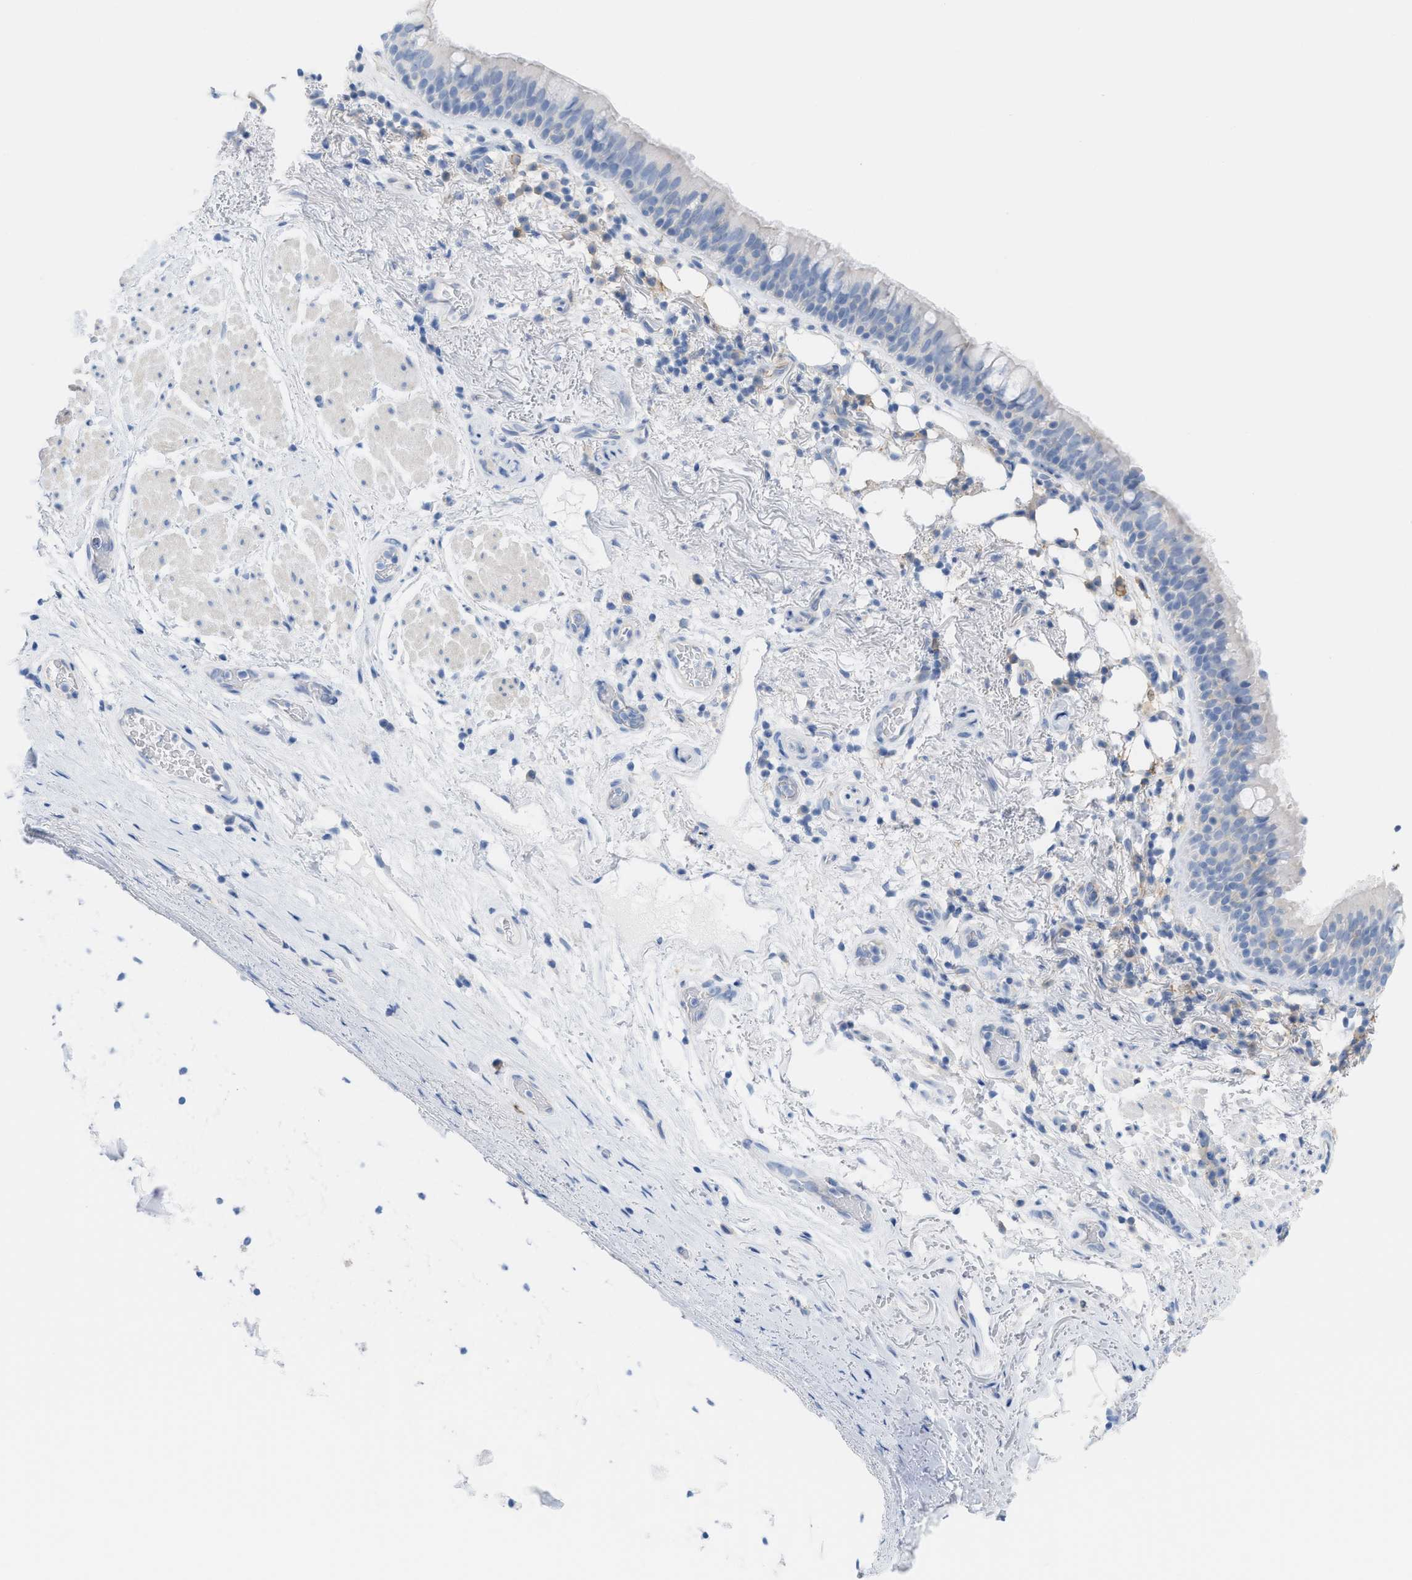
{"staining": {"intensity": "negative", "quantity": "none", "location": "none"}, "tissue": "bronchus", "cell_type": "Respiratory epithelial cells", "image_type": "normal", "snomed": [{"axis": "morphology", "description": "Normal tissue, NOS"}, {"axis": "morphology", "description": "Inflammation, NOS"}, {"axis": "topography", "description": "Cartilage tissue"}, {"axis": "topography", "description": "Bronchus"}], "caption": "Bronchus stained for a protein using IHC shows no staining respiratory epithelial cells.", "gene": "SLC3A2", "patient": {"sex": "male", "age": 77}}